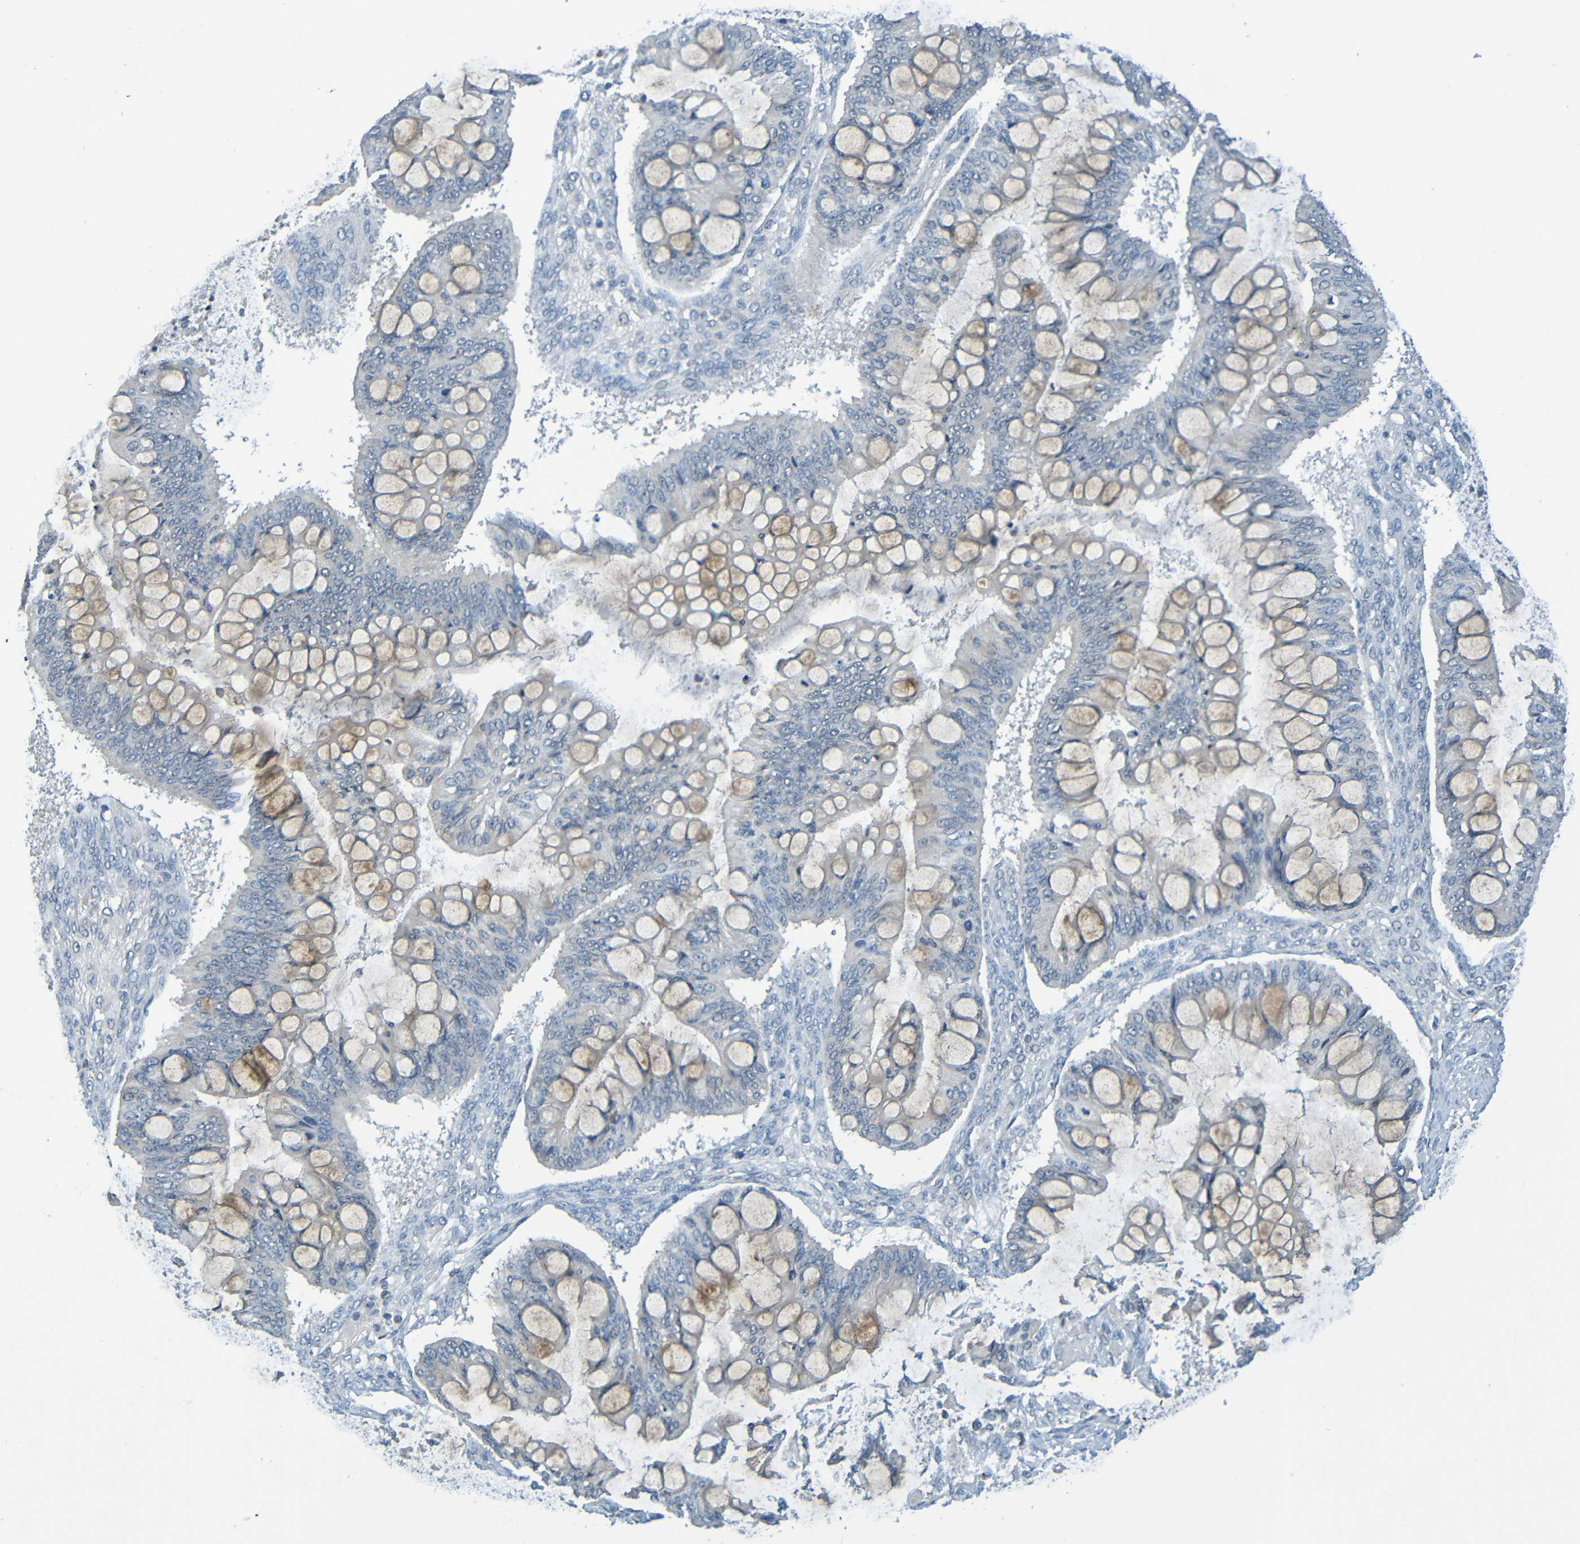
{"staining": {"intensity": "weak", "quantity": "25%-75%", "location": "cytoplasmic/membranous"}, "tissue": "ovarian cancer", "cell_type": "Tumor cells", "image_type": "cancer", "snomed": [{"axis": "morphology", "description": "Cystadenocarcinoma, mucinous, NOS"}, {"axis": "topography", "description": "Ovary"}], "caption": "Immunohistochemical staining of human mucinous cystadenocarcinoma (ovarian) shows low levels of weak cytoplasmic/membranous protein positivity in approximately 25%-75% of tumor cells.", "gene": "C3AR1", "patient": {"sex": "female", "age": 73}}